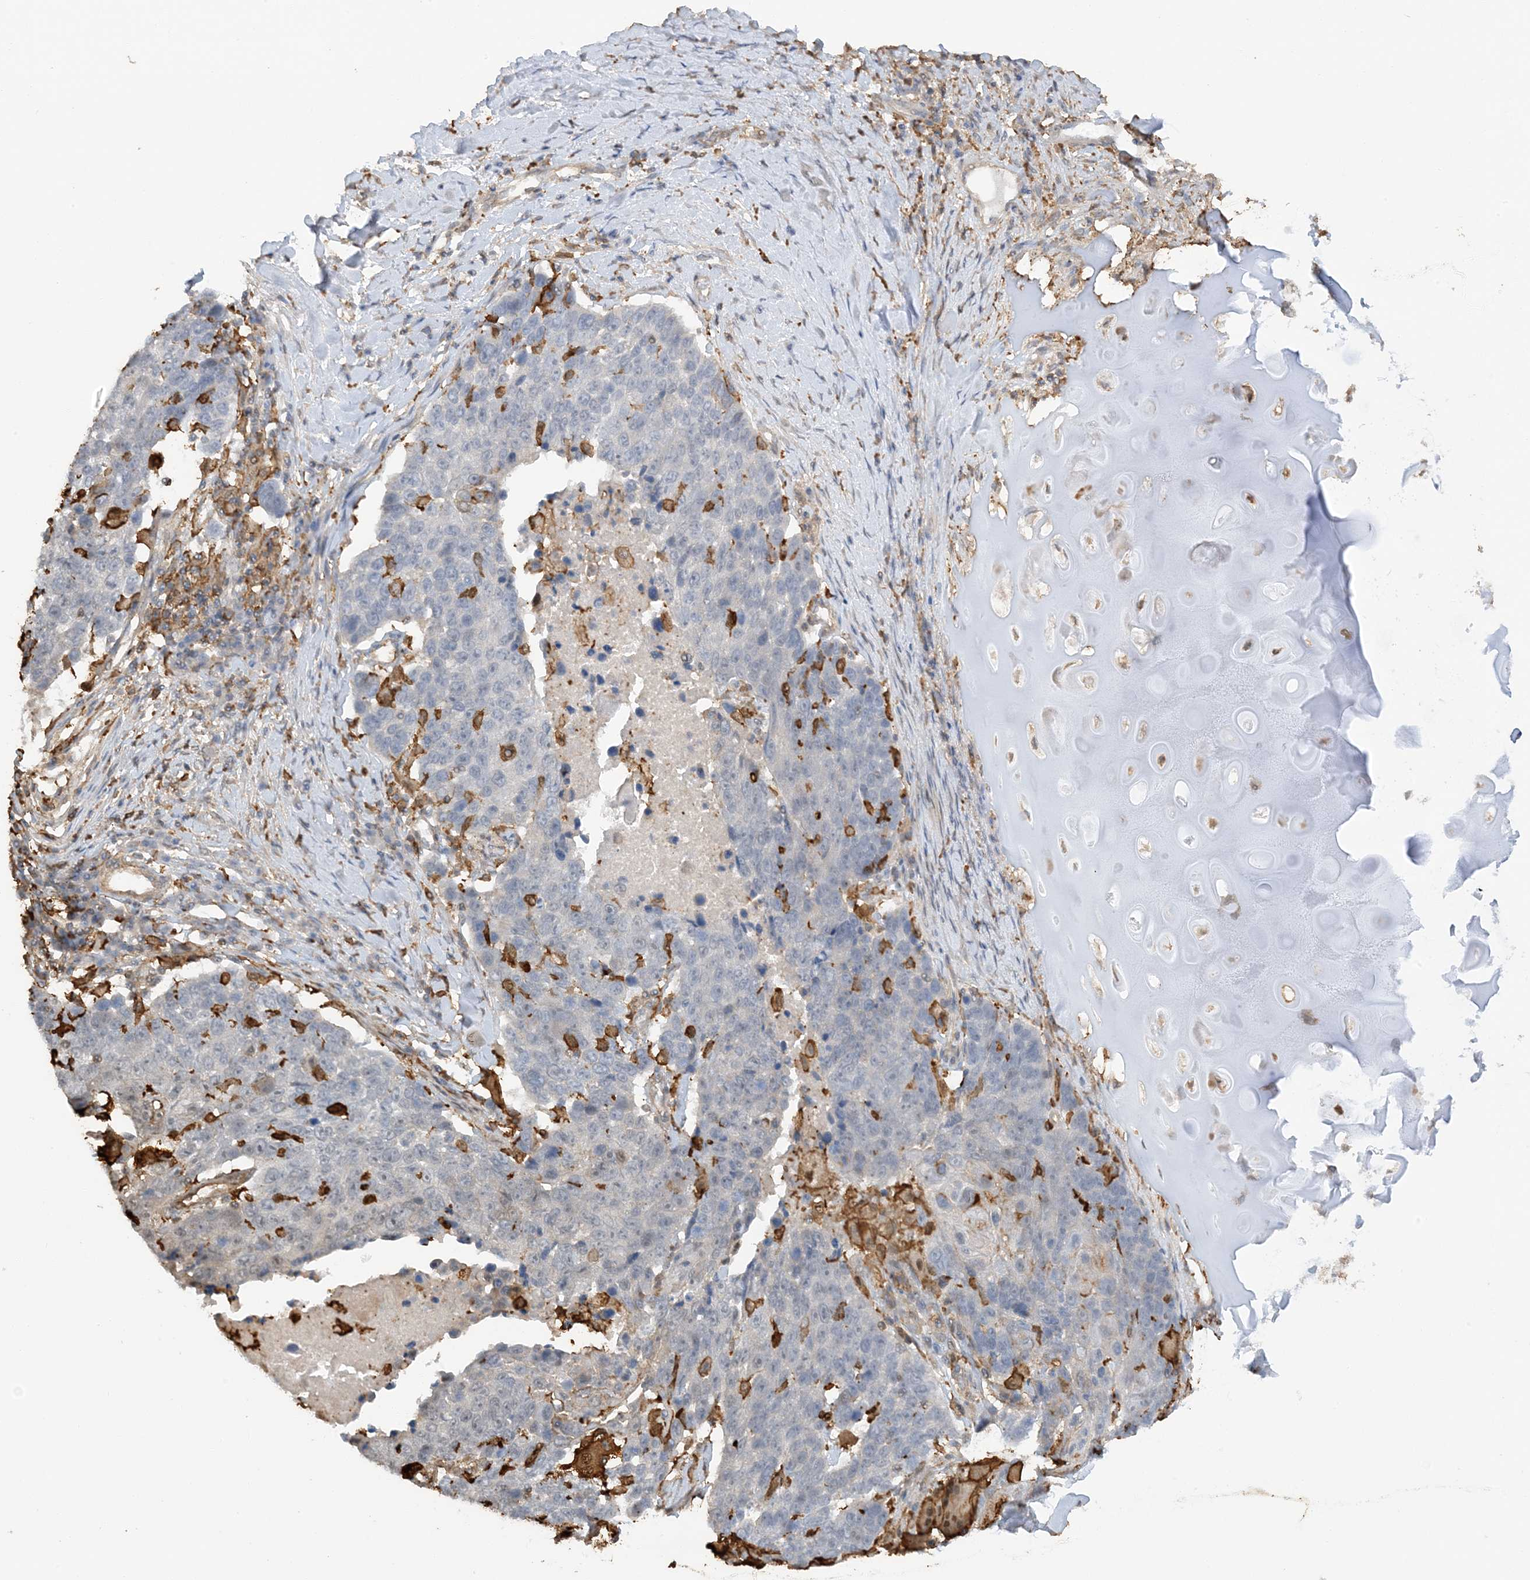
{"staining": {"intensity": "negative", "quantity": "none", "location": "none"}, "tissue": "lung cancer", "cell_type": "Tumor cells", "image_type": "cancer", "snomed": [{"axis": "morphology", "description": "Squamous cell carcinoma, NOS"}, {"axis": "topography", "description": "Lung"}], "caption": "A high-resolution histopathology image shows IHC staining of lung cancer (squamous cell carcinoma), which reveals no significant positivity in tumor cells.", "gene": "PHACTR2", "patient": {"sex": "male", "age": 66}}